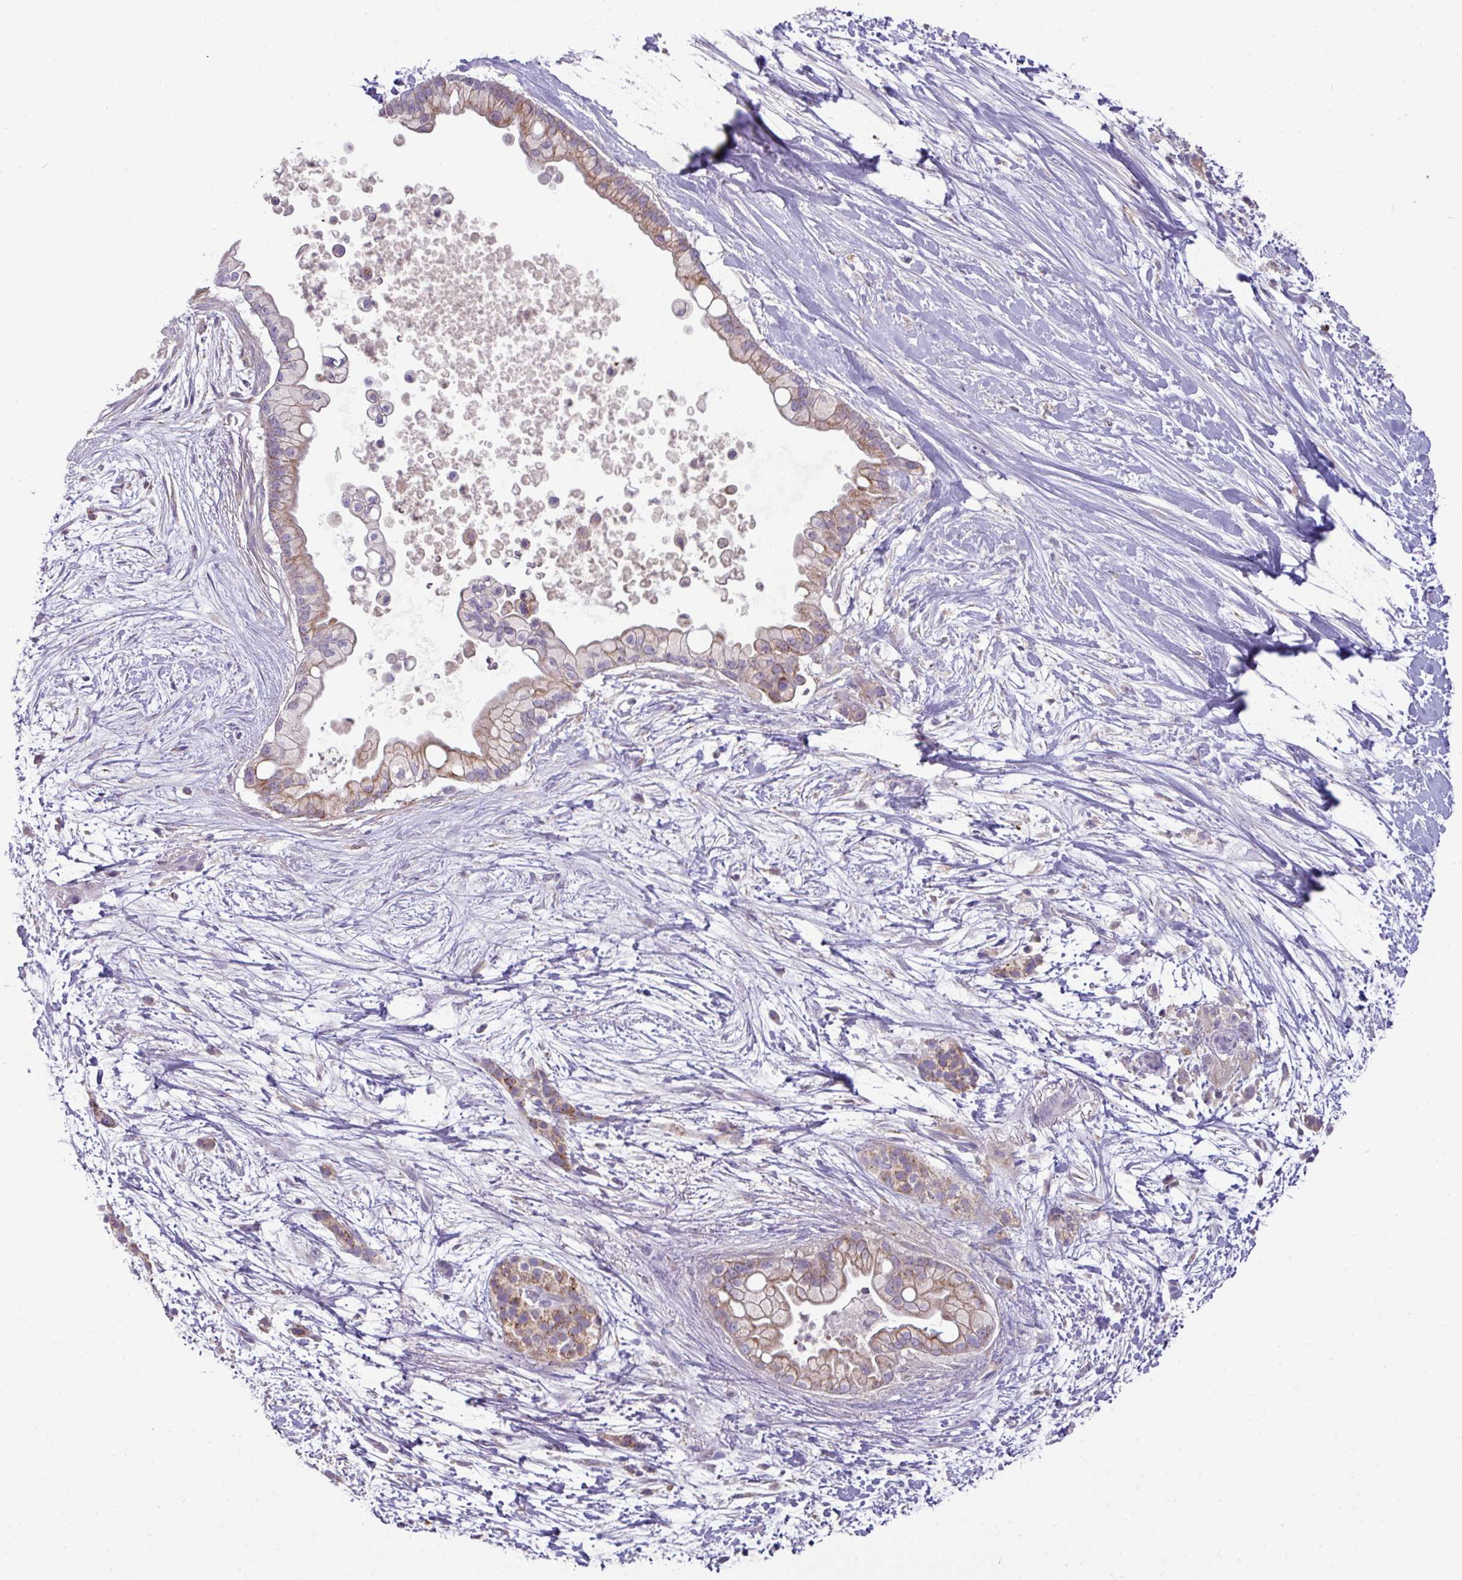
{"staining": {"intensity": "weak", "quantity": ">75%", "location": "cytoplasmic/membranous"}, "tissue": "pancreatic cancer", "cell_type": "Tumor cells", "image_type": "cancer", "snomed": [{"axis": "morphology", "description": "Adenocarcinoma, NOS"}, {"axis": "topography", "description": "Pancreas"}], "caption": "Pancreatic adenocarcinoma tissue exhibits weak cytoplasmic/membranous staining in about >75% of tumor cells", "gene": "TRAPPC1", "patient": {"sex": "female", "age": 69}}